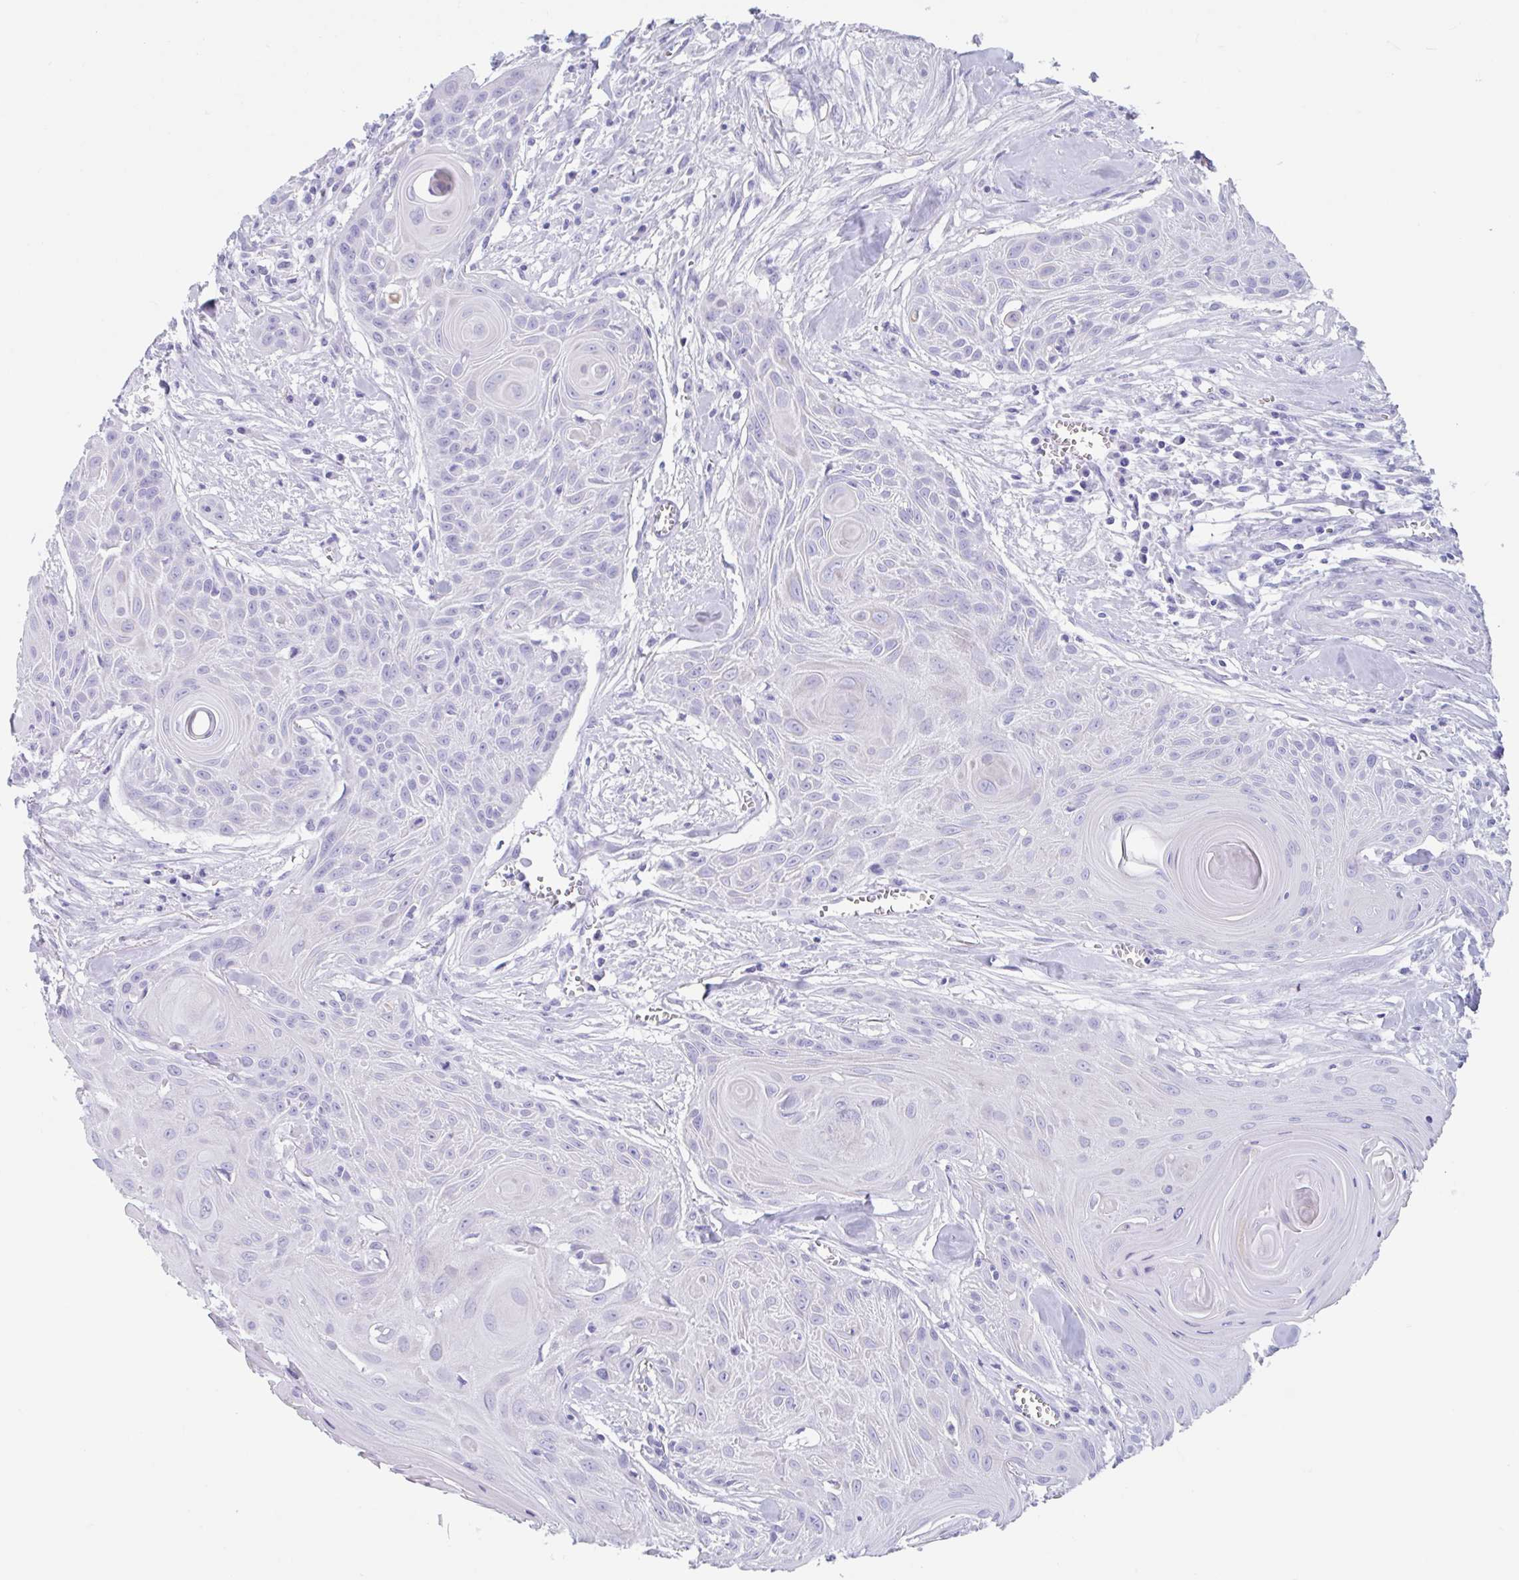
{"staining": {"intensity": "negative", "quantity": "none", "location": "none"}, "tissue": "head and neck cancer", "cell_type": "Tumor cells", "image_type": "cancer", "snomed": [{"axis": "morphology", "description": "Squamous cell carcinoma, NOS"}, {"axis": "topography", "description": "Lymph node"}, {"axis": "topography", "description": "Salivary gland"}, {"axis": "topography", "description": "Head-Neck"}], "caption": "A high-resolution photomicrograph shows immunohistochemistry staining of squamous cell carcinoma (head and neck), which shows no significant staining in tumor cells.", "gene": "CPTP", "patient": {"sex": "female", "age": 74}}